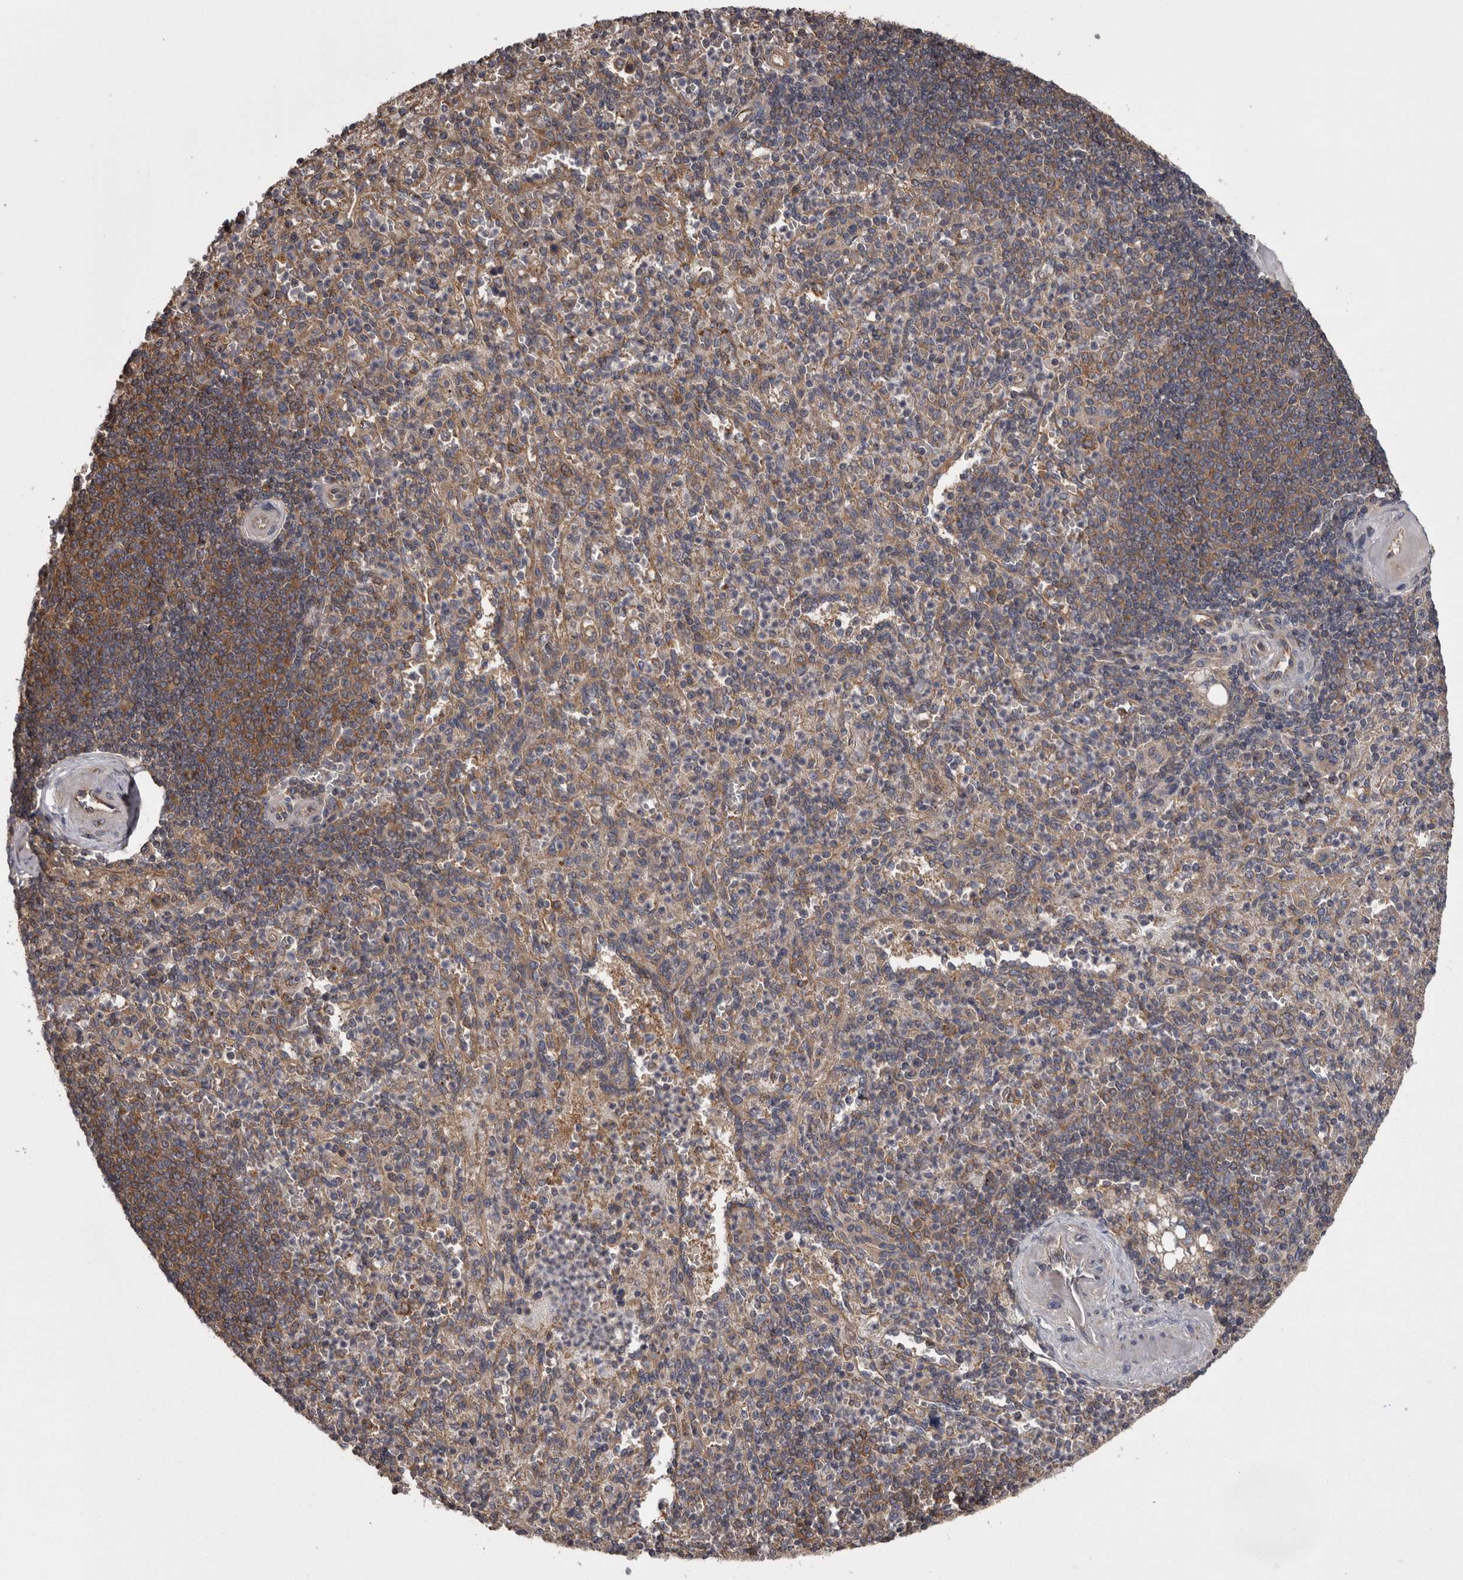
{"staining": {"intensity": "weak", "quantity": "<25%", "location": "cytoplasmic/membranous"}, "tissue": "spleen", "cell_type": "Cells in red pulp", "image_type": "normal", "snomed": [{"axis": "morphology", "description": "Normal tissue, NOS"}, {"axis": "topography", "description": "Spleen"}], "caption": "A photomicrograph of human spleen is negative for staining in cells in red pulp. (Stains: DAB (3,3'-diaminobenzidine) immunohistochemistry (IHC) with hematoxylin counter stain, Microscopy: brightfield microscopy at high magnification).", "gene": "DARS1", "patient": {"sex": "female", "age": 74}}